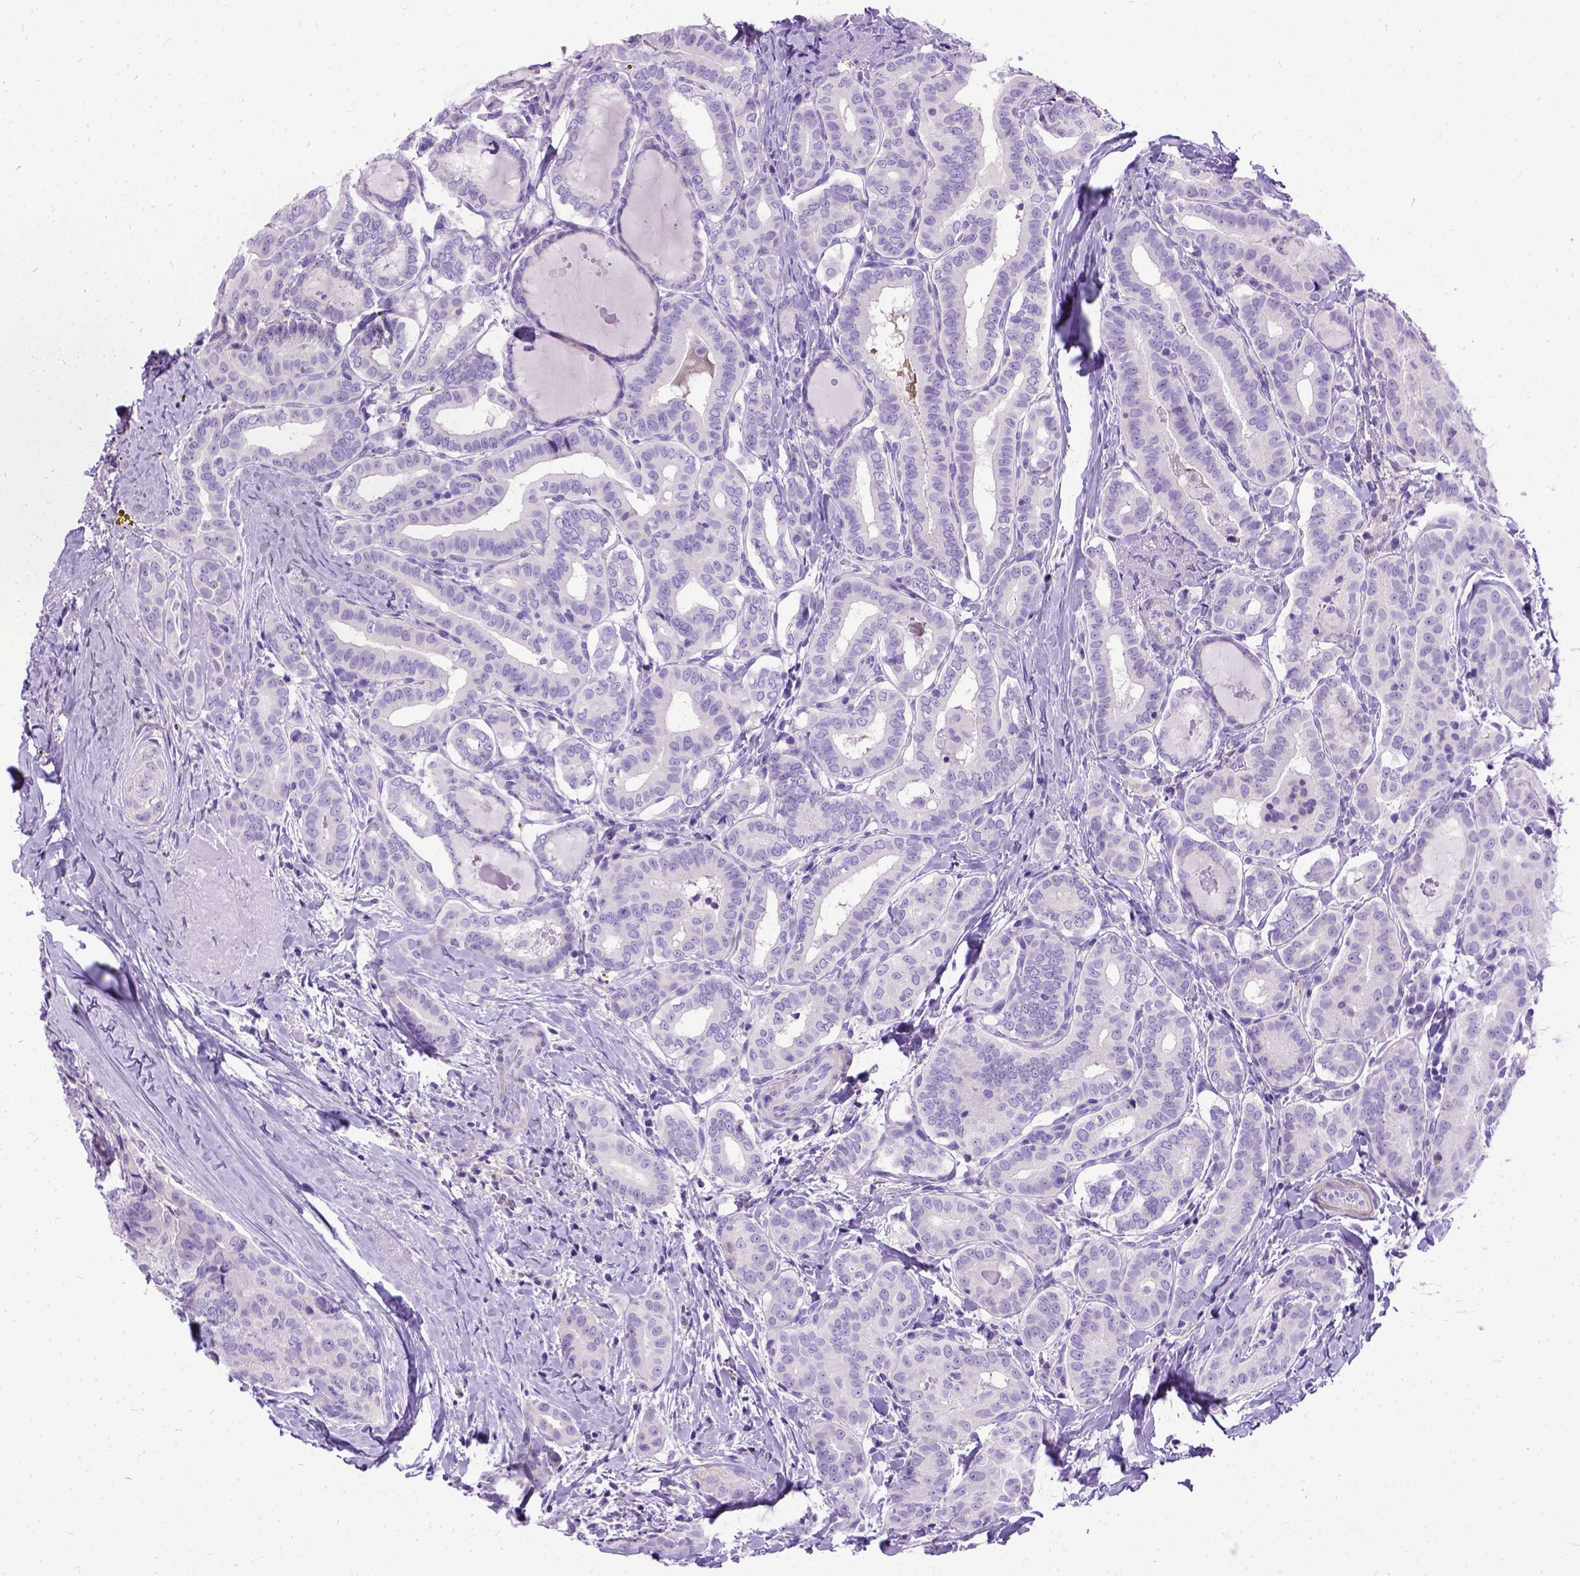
{"staining": {"intensity": "negative", "quantity": "none", "location": "none"}, "tissue": "thyroid cancer", "cell_type": "Tumor cells", "image_type": "cancer", "snomed": [{"axis": "morphology", "description": "Papillary adenocarcinoma, NOS"}, {"axis": "morphology", "description": "Papillary adenoma metastatic"}, {"axis": "topography", "description": "Thyroid gland"}], "caption": "Thyroid papillary adenocarcinoma was stained to show a protein in brown. There is no significant staining in tumor cells.", "gene": "PRG2", "patient": {"sex": "female", "age": 50}}